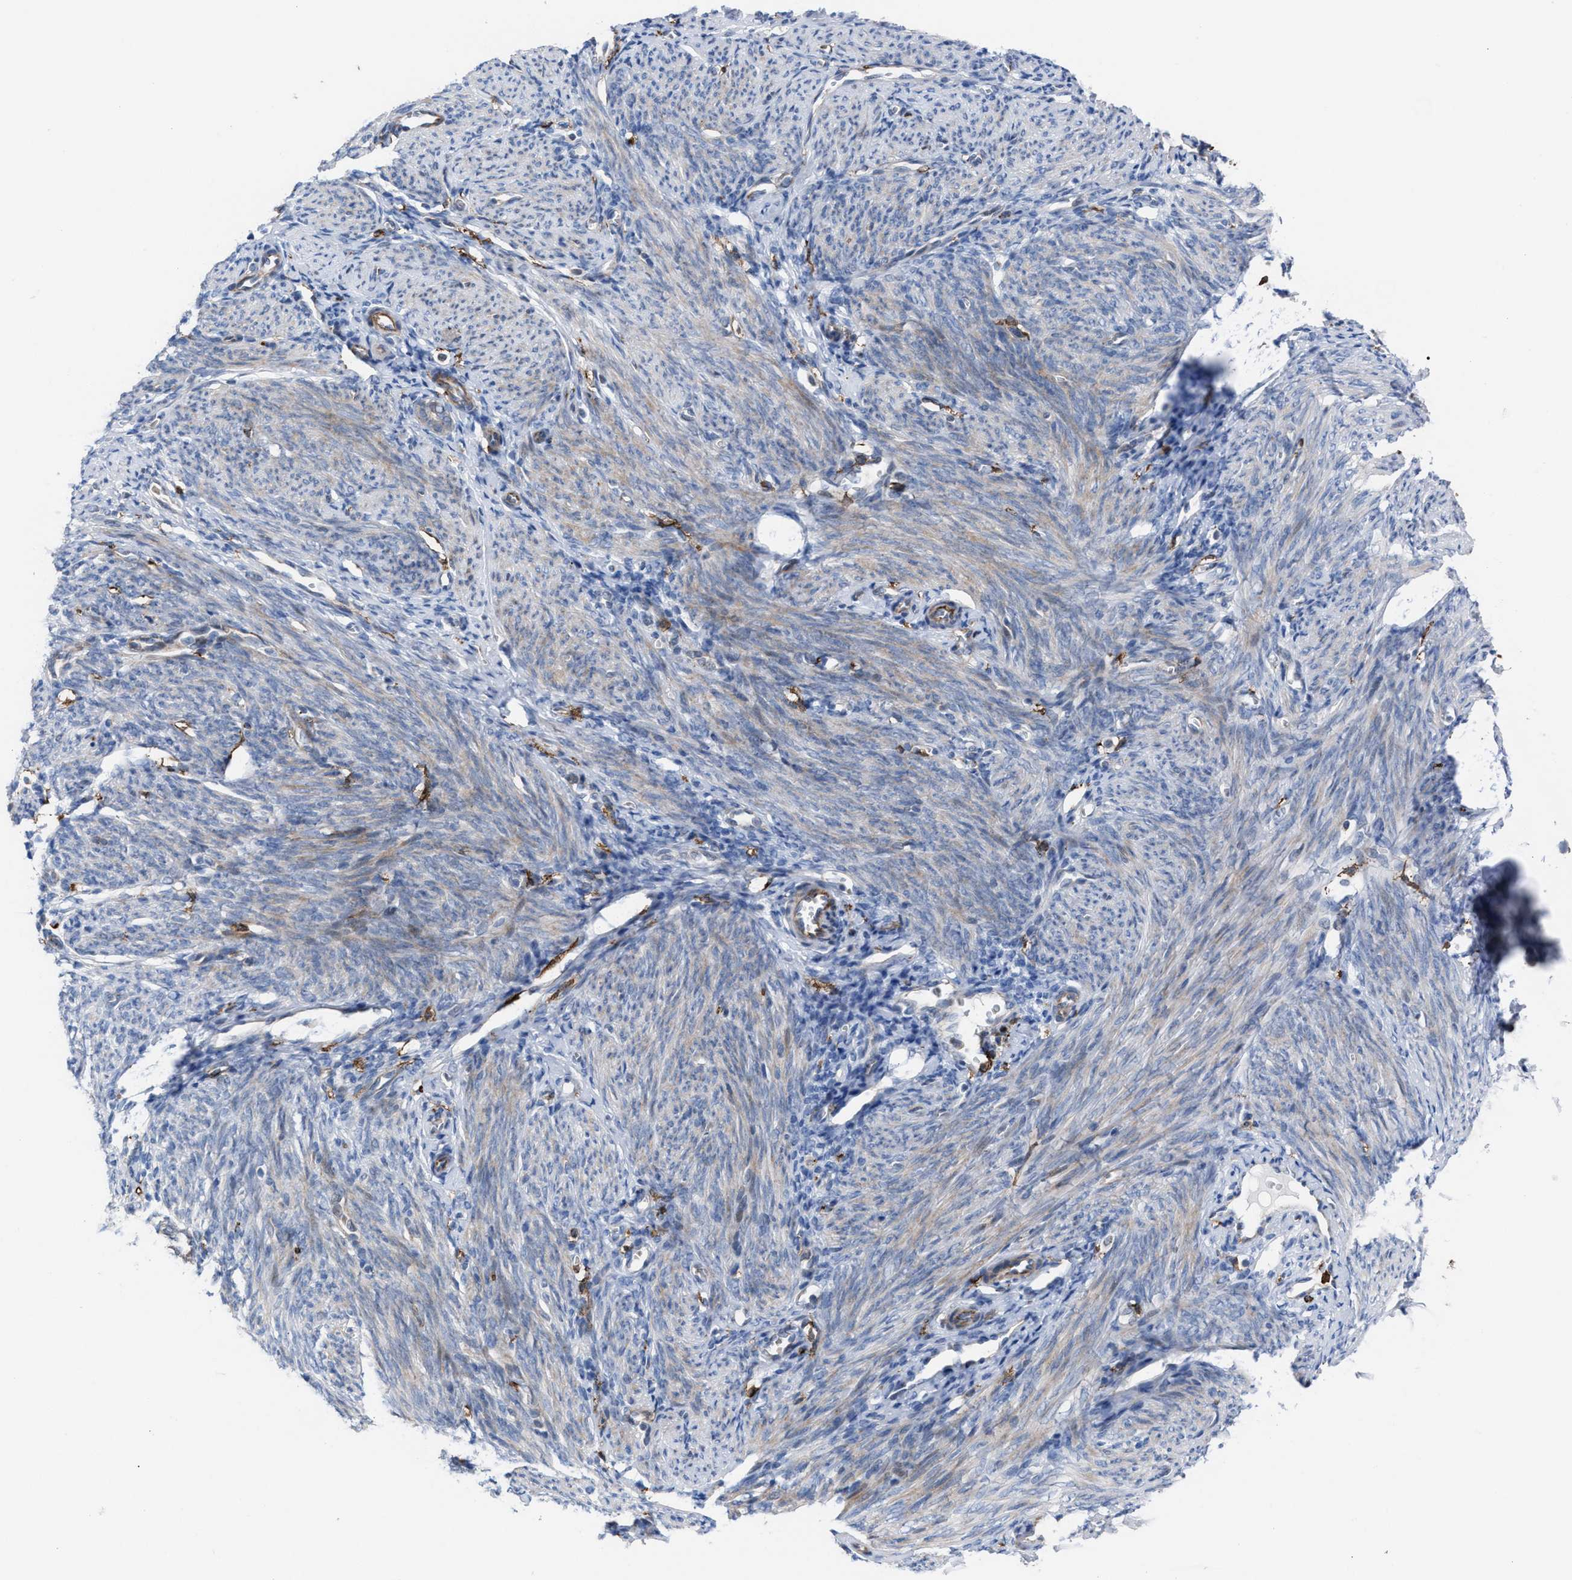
{"staining": {"intensity": "negative", "quantity": "none", "location": "none"}, "tissue": "endometrium", "cell_type": "Cells in endometrial stroma", "image_type": "normal", "snomed": [{"axis": "morphology", "description": "Normal tissue, NOS"}, {"axis": "morphology", "description": "Adenocarcinoma, NOS"}, {"axis": "topography", "description": "Endometrium"}], "caption": "Cells in endometrial stroma show no significant protein positivity in normal endometrium. (DAB immunohistochemistry visualized using brightfield microscopy, high magnification).", "gene": "SLC47A1", "patient": {"sex": "female", "age": 57}}